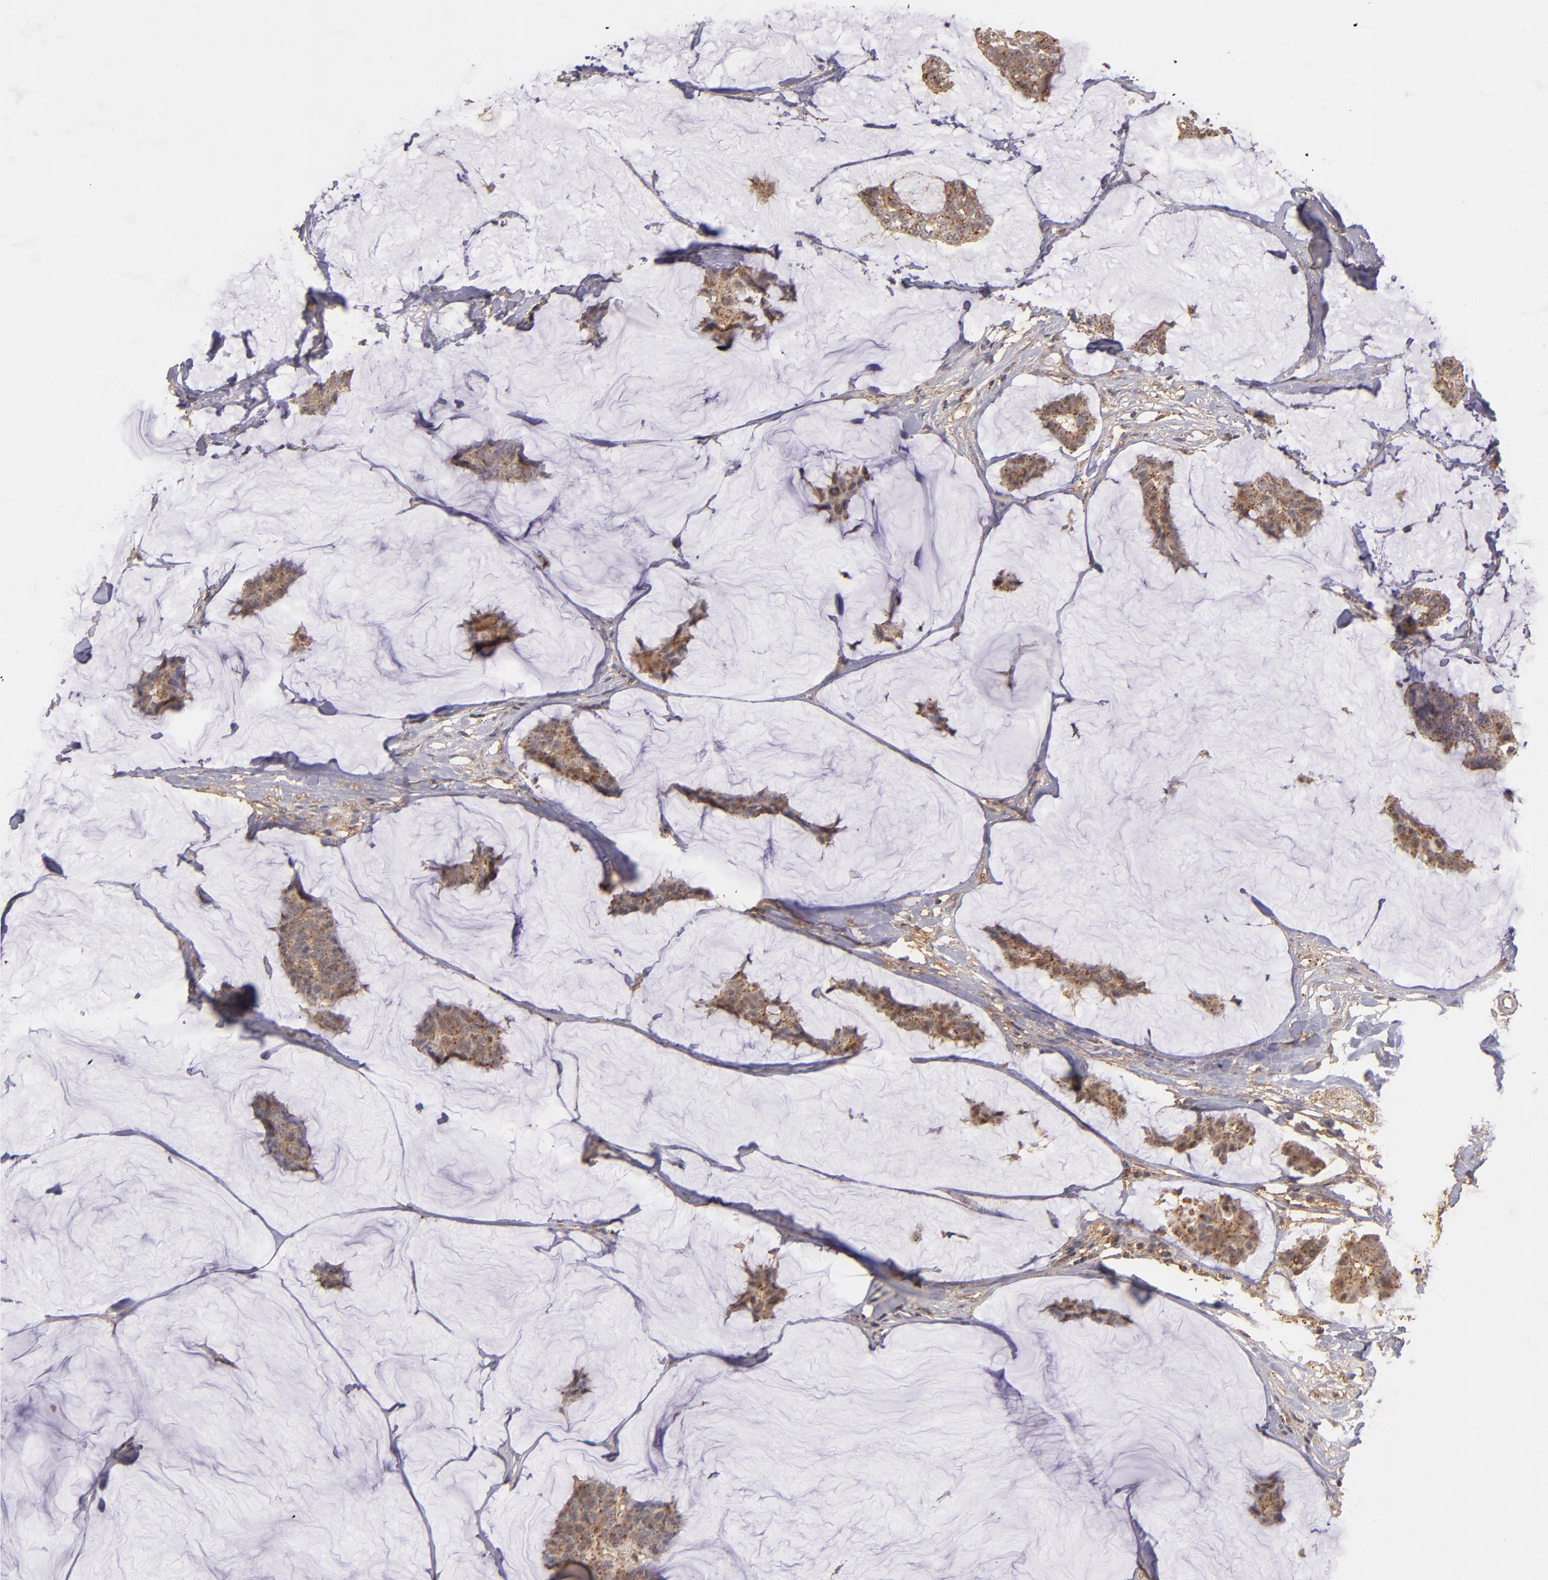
{"staining": {"intensity": "moderate", "quantity": ">75%", "location": "cytoplasmic/membranous"}, "tissue": "breast cancer", "cell_type": "Tumor cells", "image_type": "cancer", "snomed": [{"axis": "morphology", "description": "Duct carcinoma"}, {"axis": "topography", "description": "Breast"}], "caption": "Protein staining of breast cancer (intraductal carcinoma) tissue displays moderate cytoplasmic/membranous positivity in approximately >75% of tumor cells.", "gene": "ZFYVE1", "patient": {"sex": "female", "age": 93}}